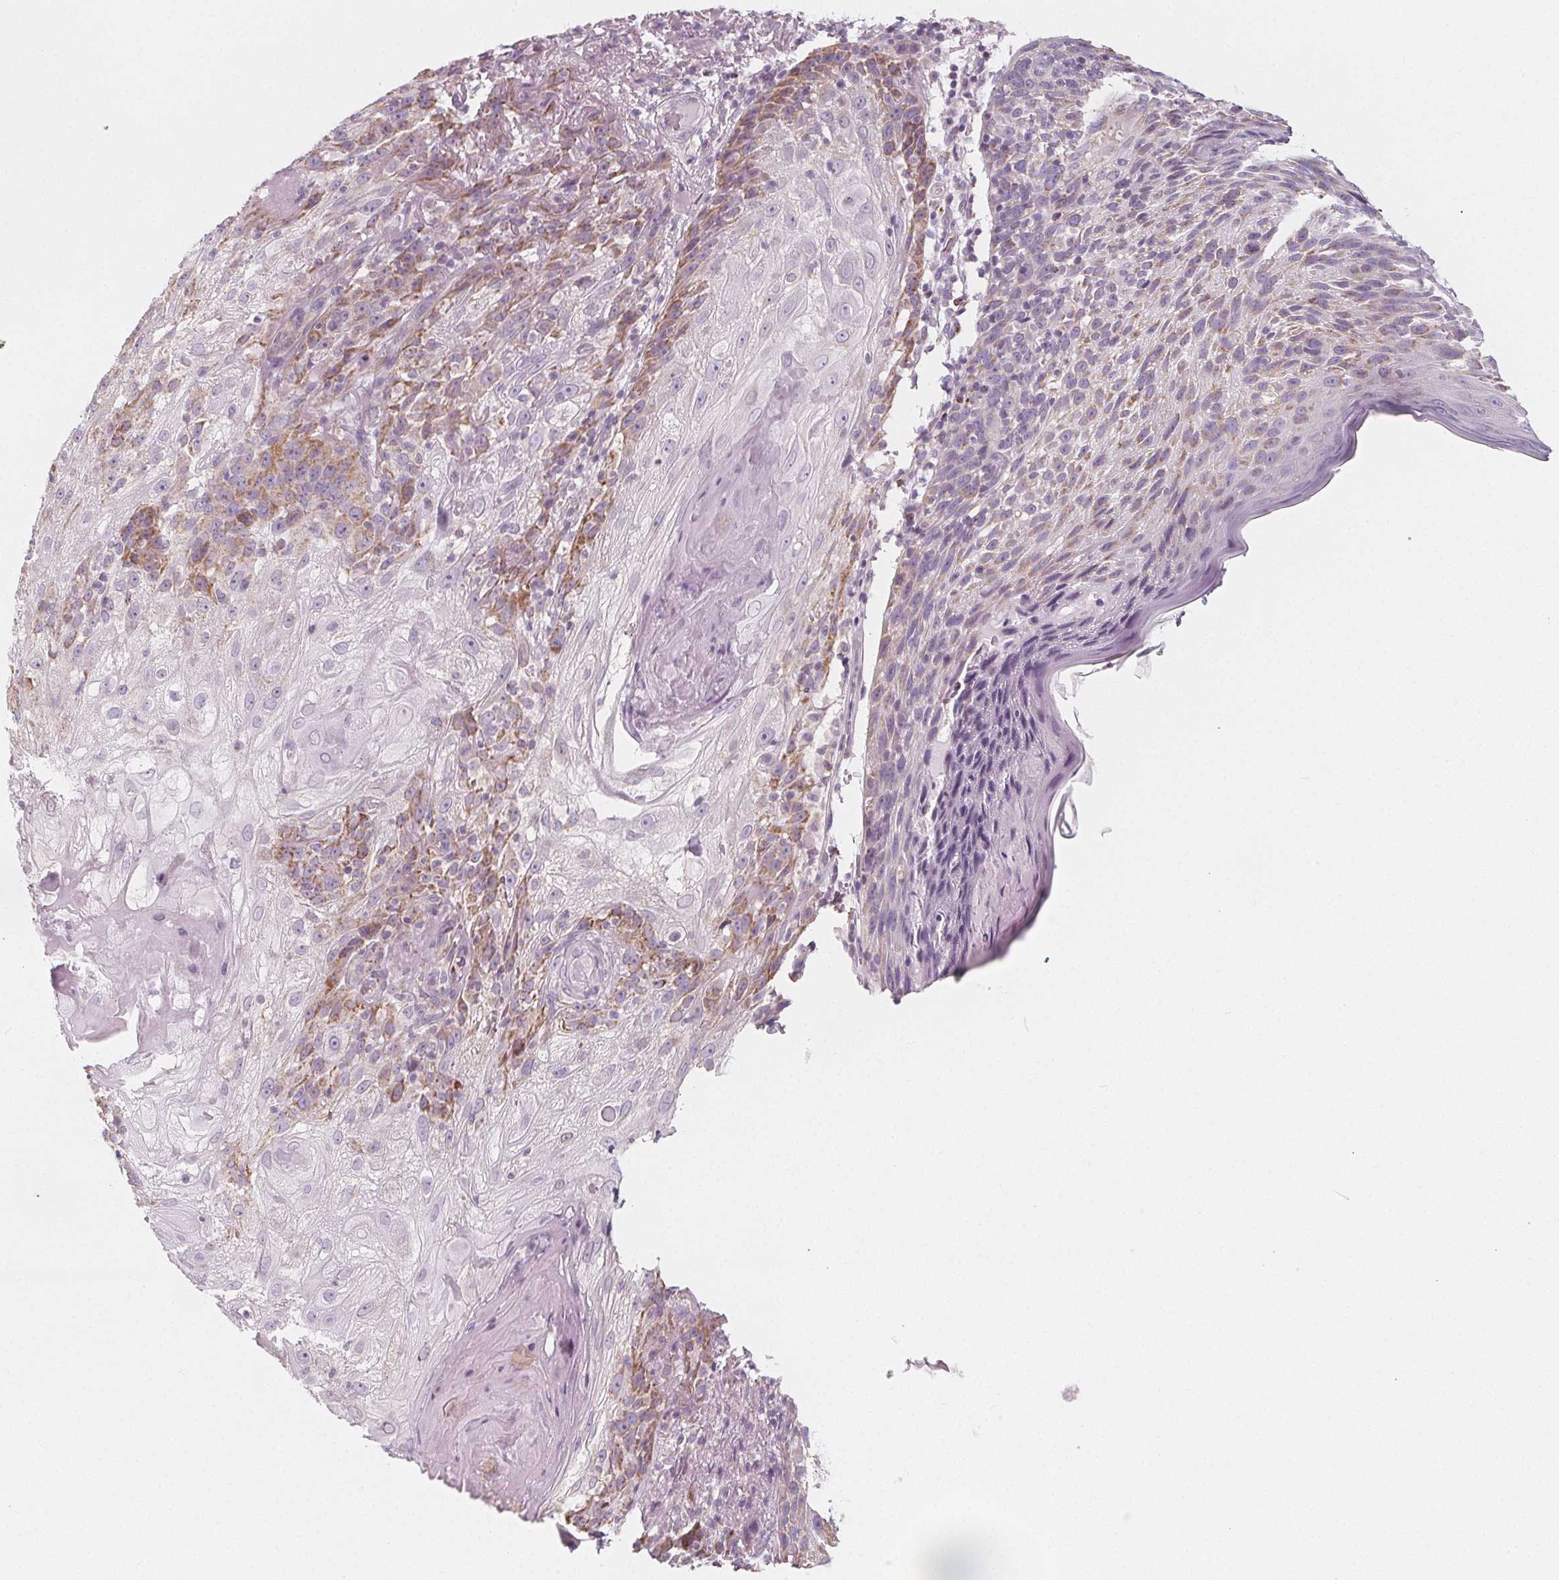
{"staining": {"intensity": "moderate", "quantity": "25%-75%", "location": "cytoplasmic/membranous"}, "tissue": "skin cancer", "cell_type": "Tumor cells", "image_type": "cancer", "snomed": [{"axis": "morphology", "description": "Normal tissue, NOS"}, {"axis": "morphology", "description": "Squamous cell carcinoma, NOS"}, {"axis": "topography", "description": "Skin"}], "caption": "Immunohistochemistry (DAB) staining of human skin cancer reveals moderate cytoplasmic/membranous protein expression in about 25%-75% of tumor cells.", "gene": "IL17C", "patient": {"sex": "female", "age": 83}}